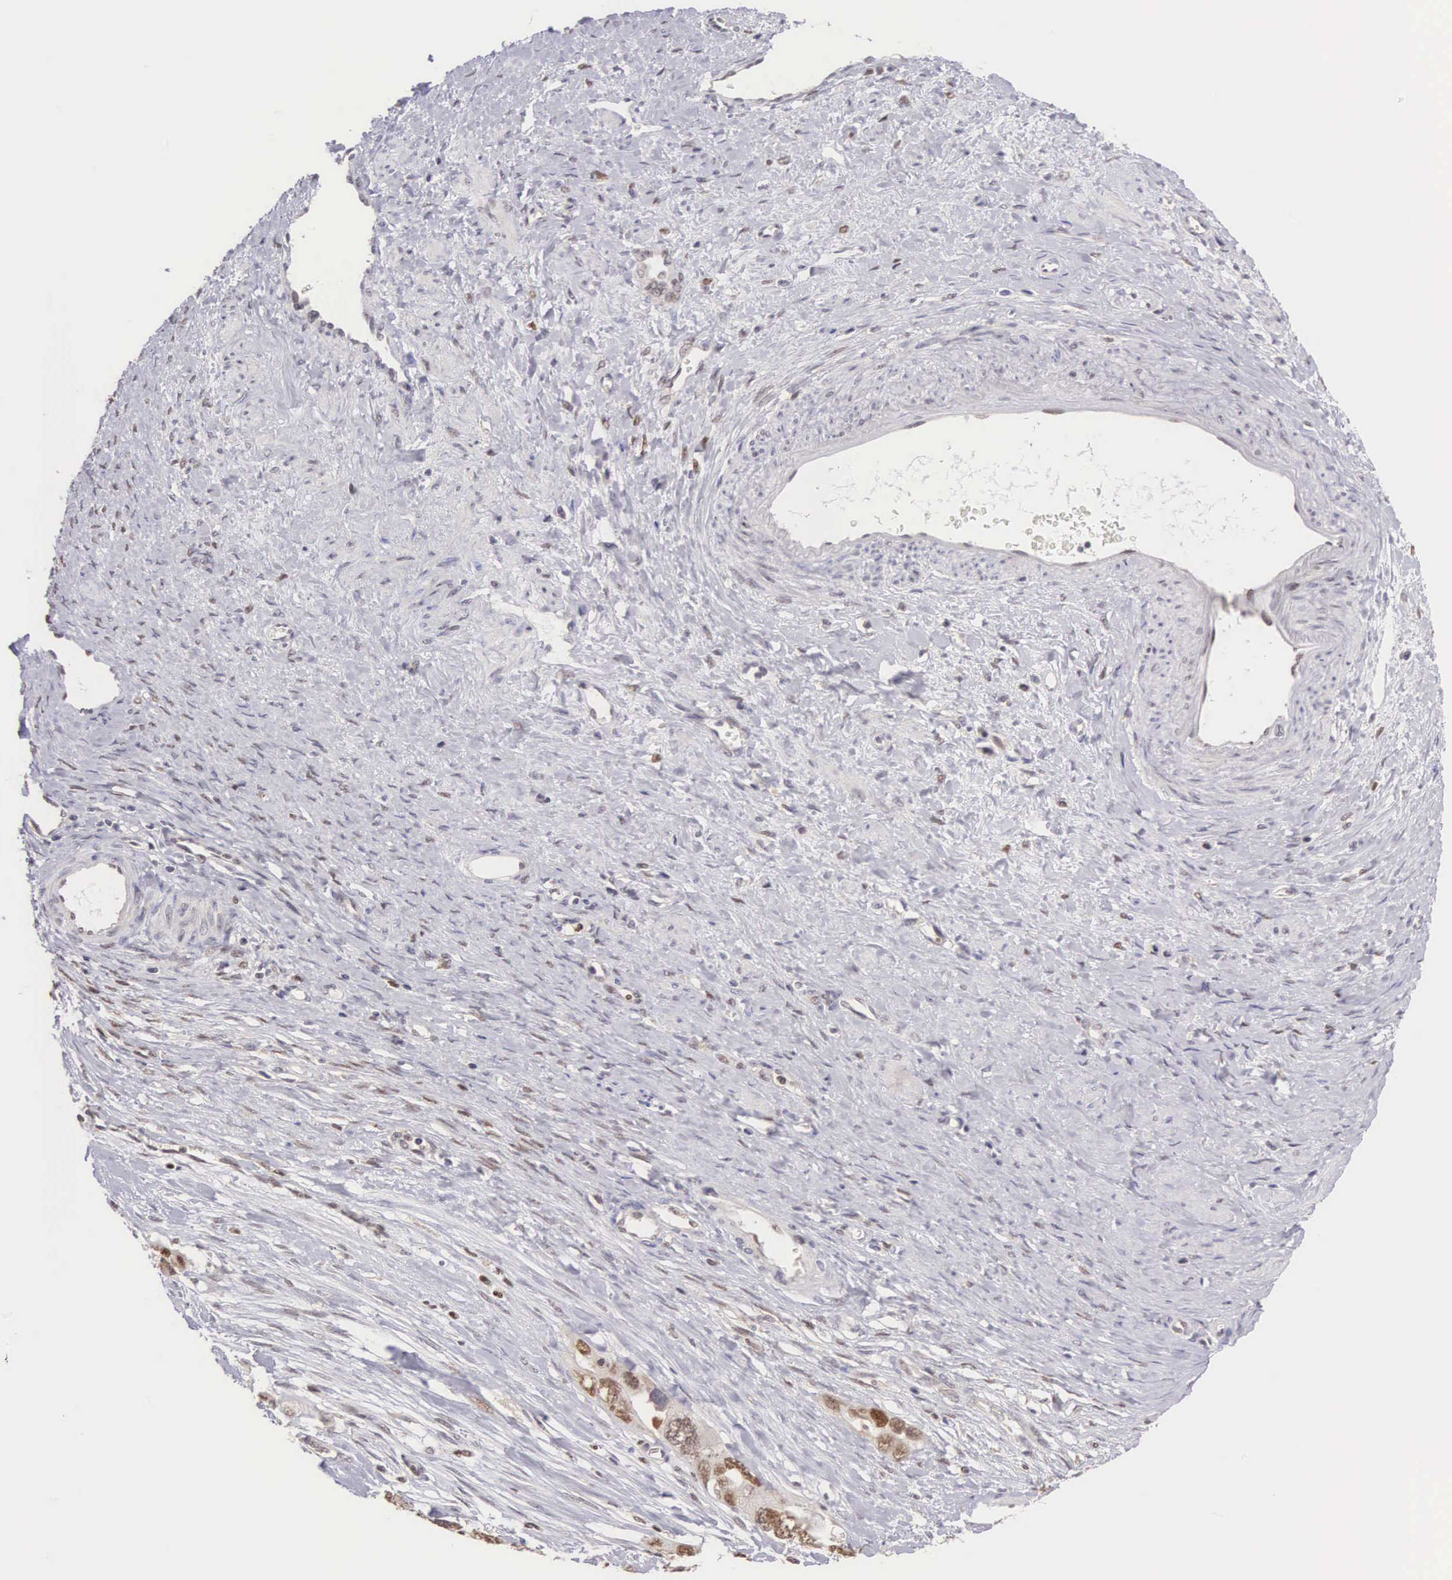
{"staining": {"intensity": "moderate", "quantity": ">75%", "location": "cytoplasmic/membranous,nuclear"}, "tissue": "ovarian cancer", "cell_type": "Tumor cells", "image_type": "cancer", "snomed": [{"axis": "morphology", "description": "Cystadenocarcinoma, serous, NOS"}, {"axis": "topography", "description": "Ovary"}], "caption": "Ovarian cancer (serous cystadenocarcinoma) tissue demonstrates moderate cytoplasmic/membranous and nuclear expression in approximately >75% of tumor cells, visualized by immunohistochemistry.", "gene": "GRK3", "patient": {"sex": "female", "age": 63}}